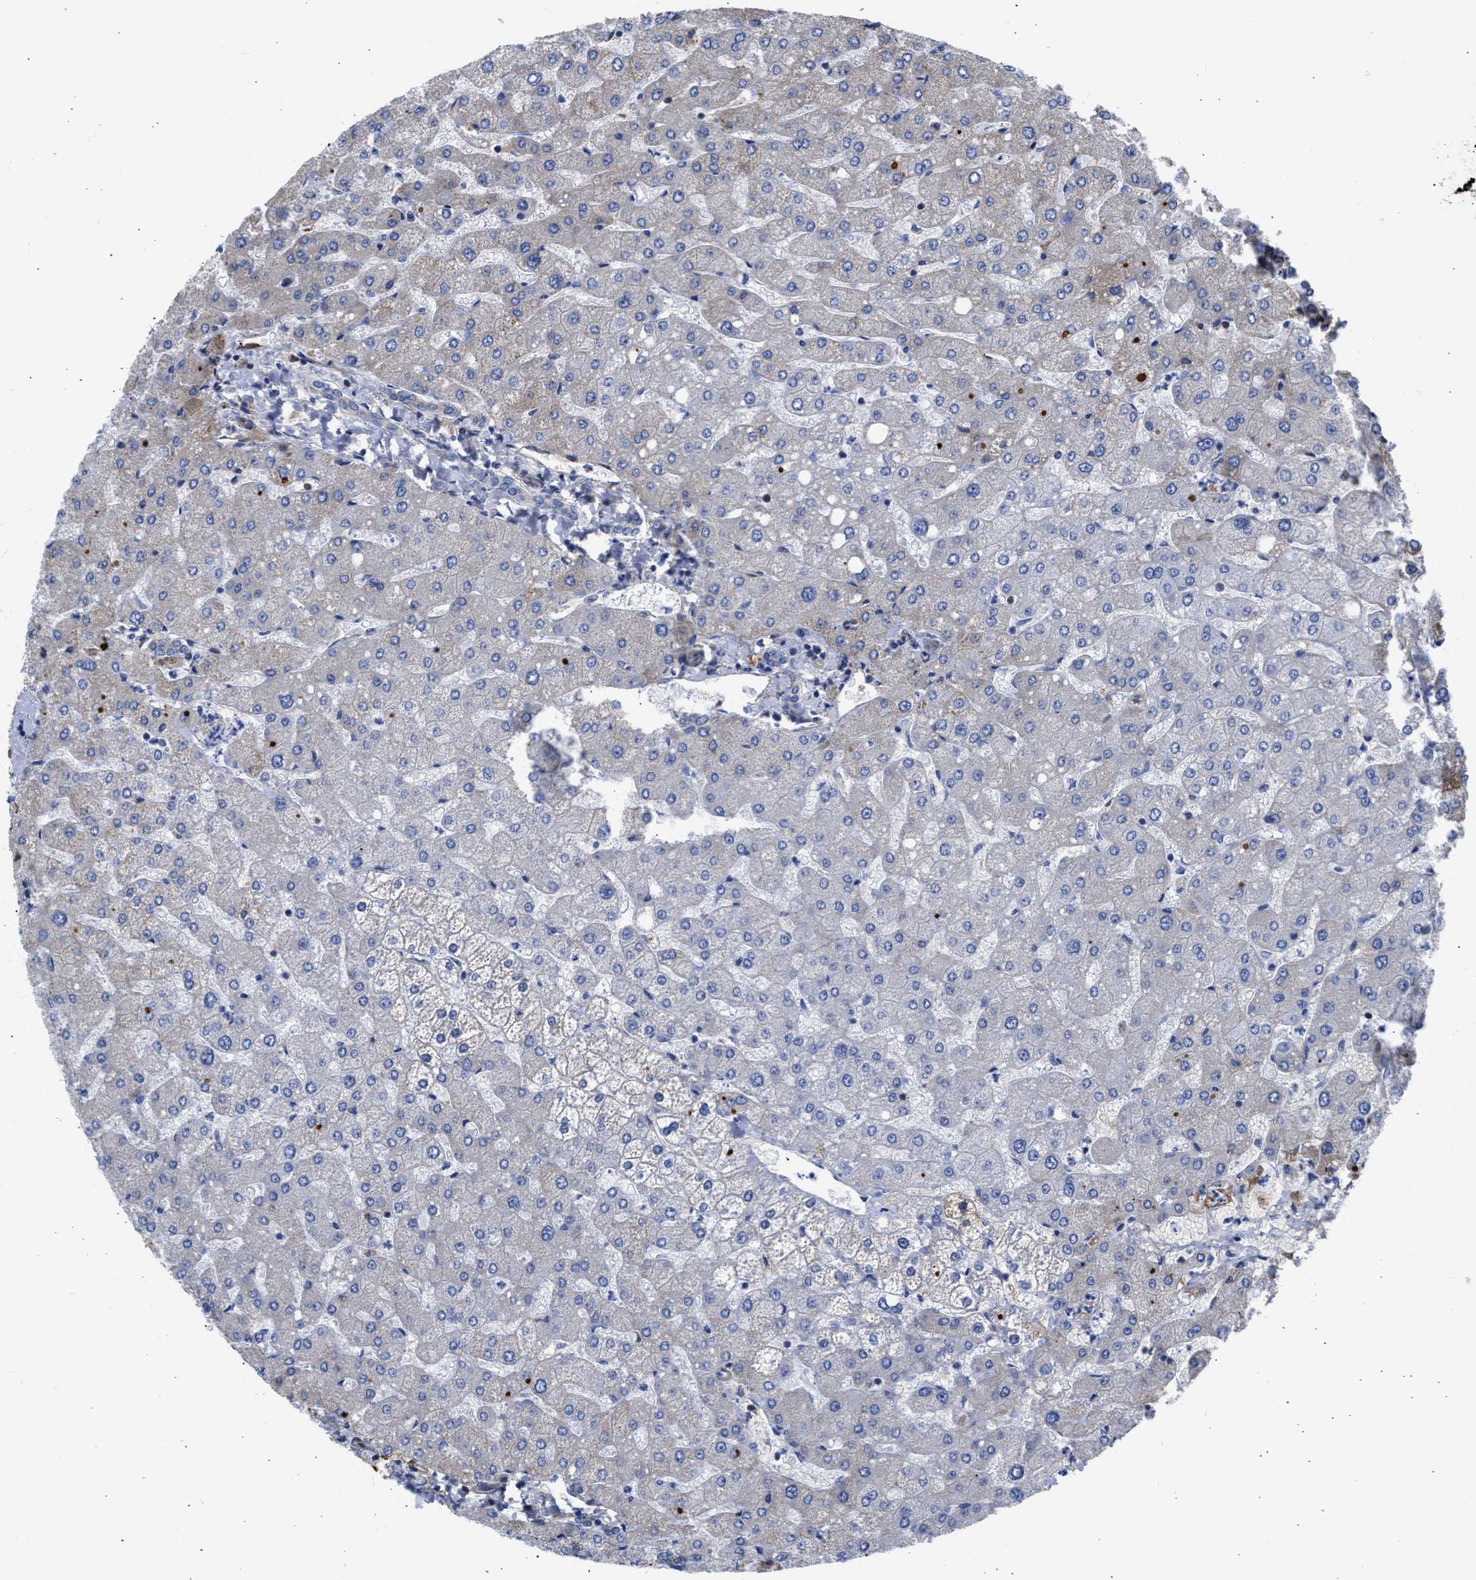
{"staining": {"intensity": "weak", "quantity": "<25%", "location": "cytoplasmic/membranous"}, "tissue": "liver", "cell_type": "Cholangiocytes", "image_type": "normal", "snomed": [{"axis": "morphology", "description": "Normal tissue, NOS"}, {"axis": "topography", "description": "Liver"}], "caption": "IHC micrograph of normal human liver stained for a protein (brown), which shows no positivity in cholangiocytes. Nuclei are stained in blue.", "gene": "MAS1L", "patient": {"sex": "male", "age": 55}}